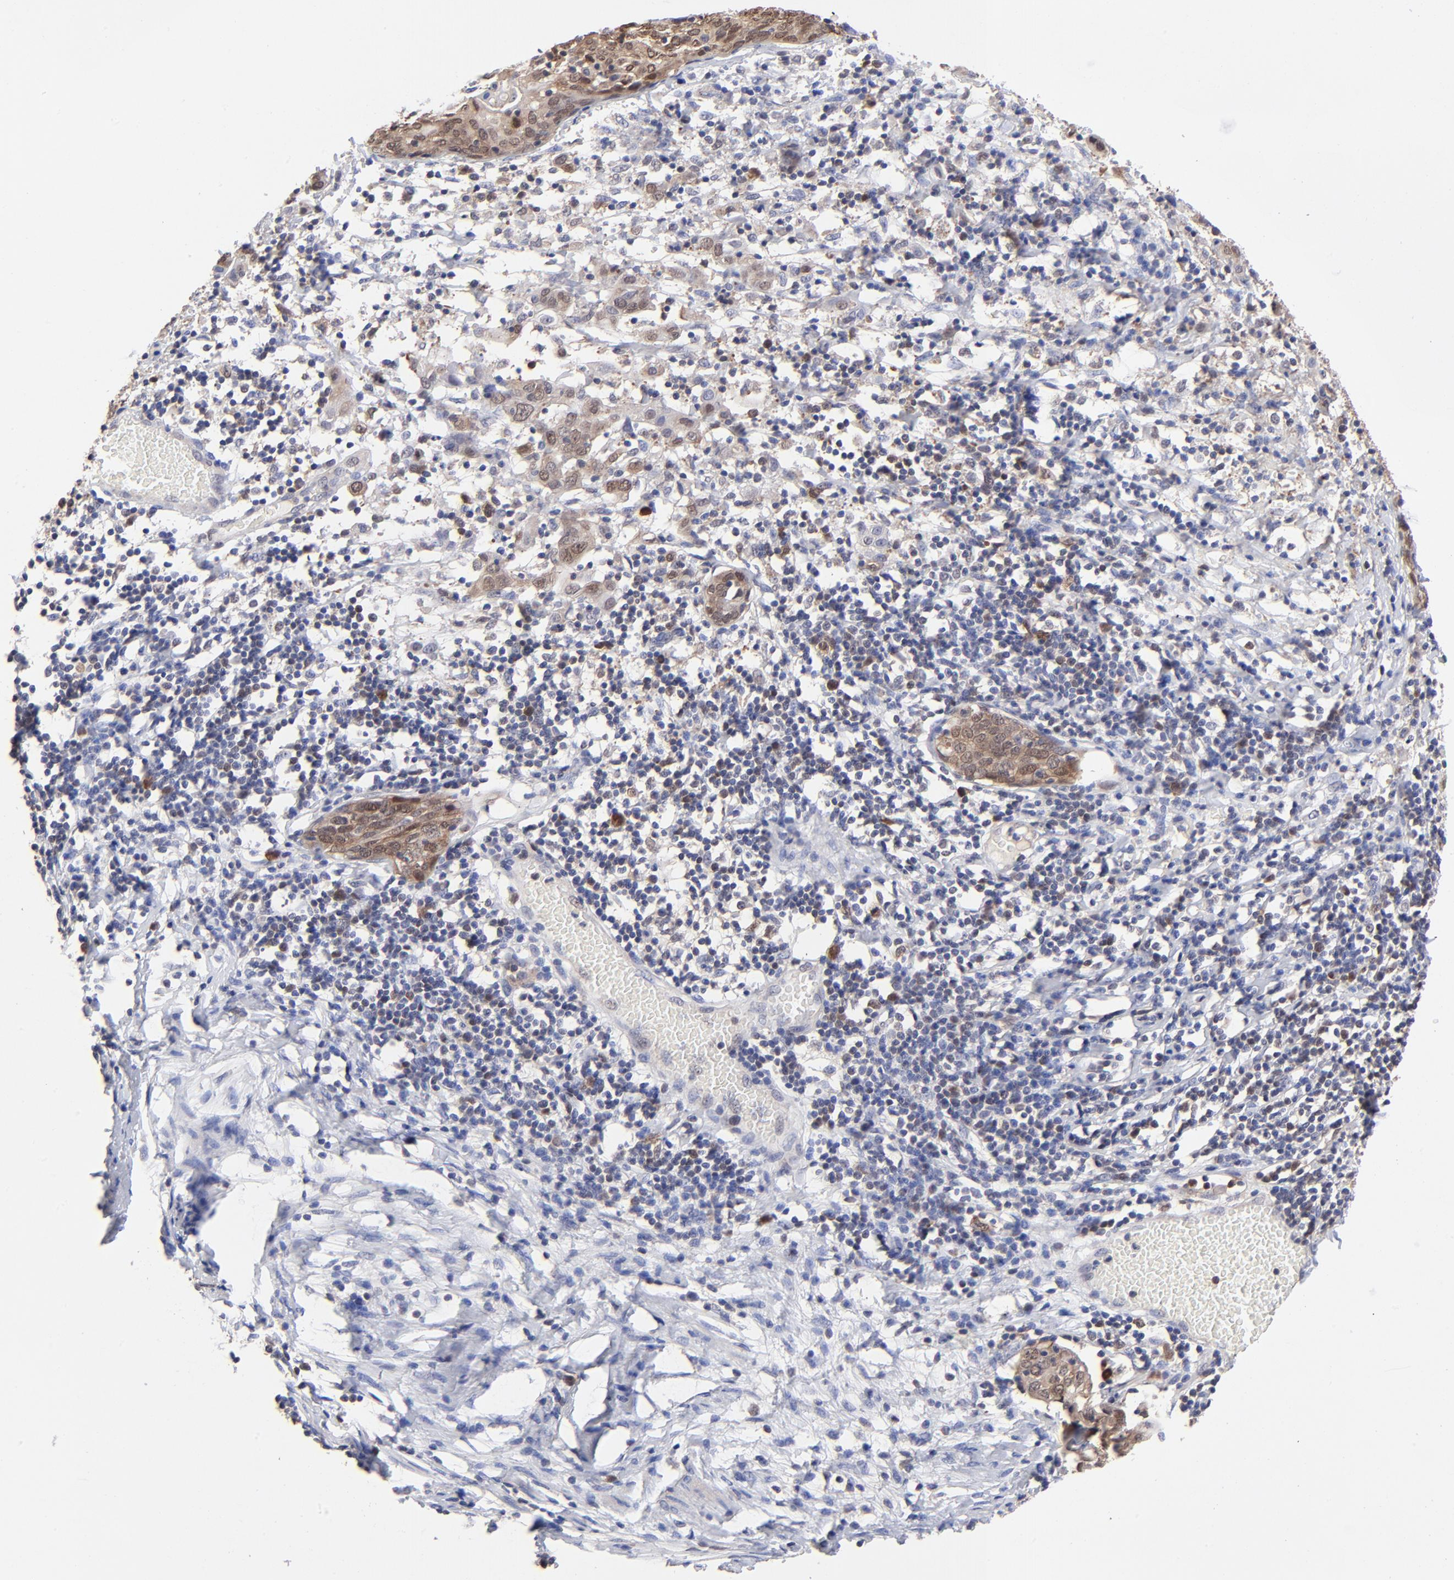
{"staining": {"intensity": "moderate", "quantity": "25%-75%", "location": "cytoplasmic/membranous,nuclear"}, "tissue": "cervical cancer", "cell_type": "Tumor cells", "image_type": "cancer", "snomed": [{"axis": "morphology", "description": "Normal tissue, NOS"}, {"axis": "morphology", "description": "Squamous cell carcinoma, NOS"}, {"axis": "topography", "description": "Cervix"}], "caption": "IHC (DAB (3,3'-diaminobenzidine)) staining of human cervical squamous cell carcinoma shows moderate cytoplasmic/membranous and nuclear protein positivity in approximately 25%-75% of tumor cells.", "gene": "DCTPP1", "patient": {"sex": "female", "age": 67}}